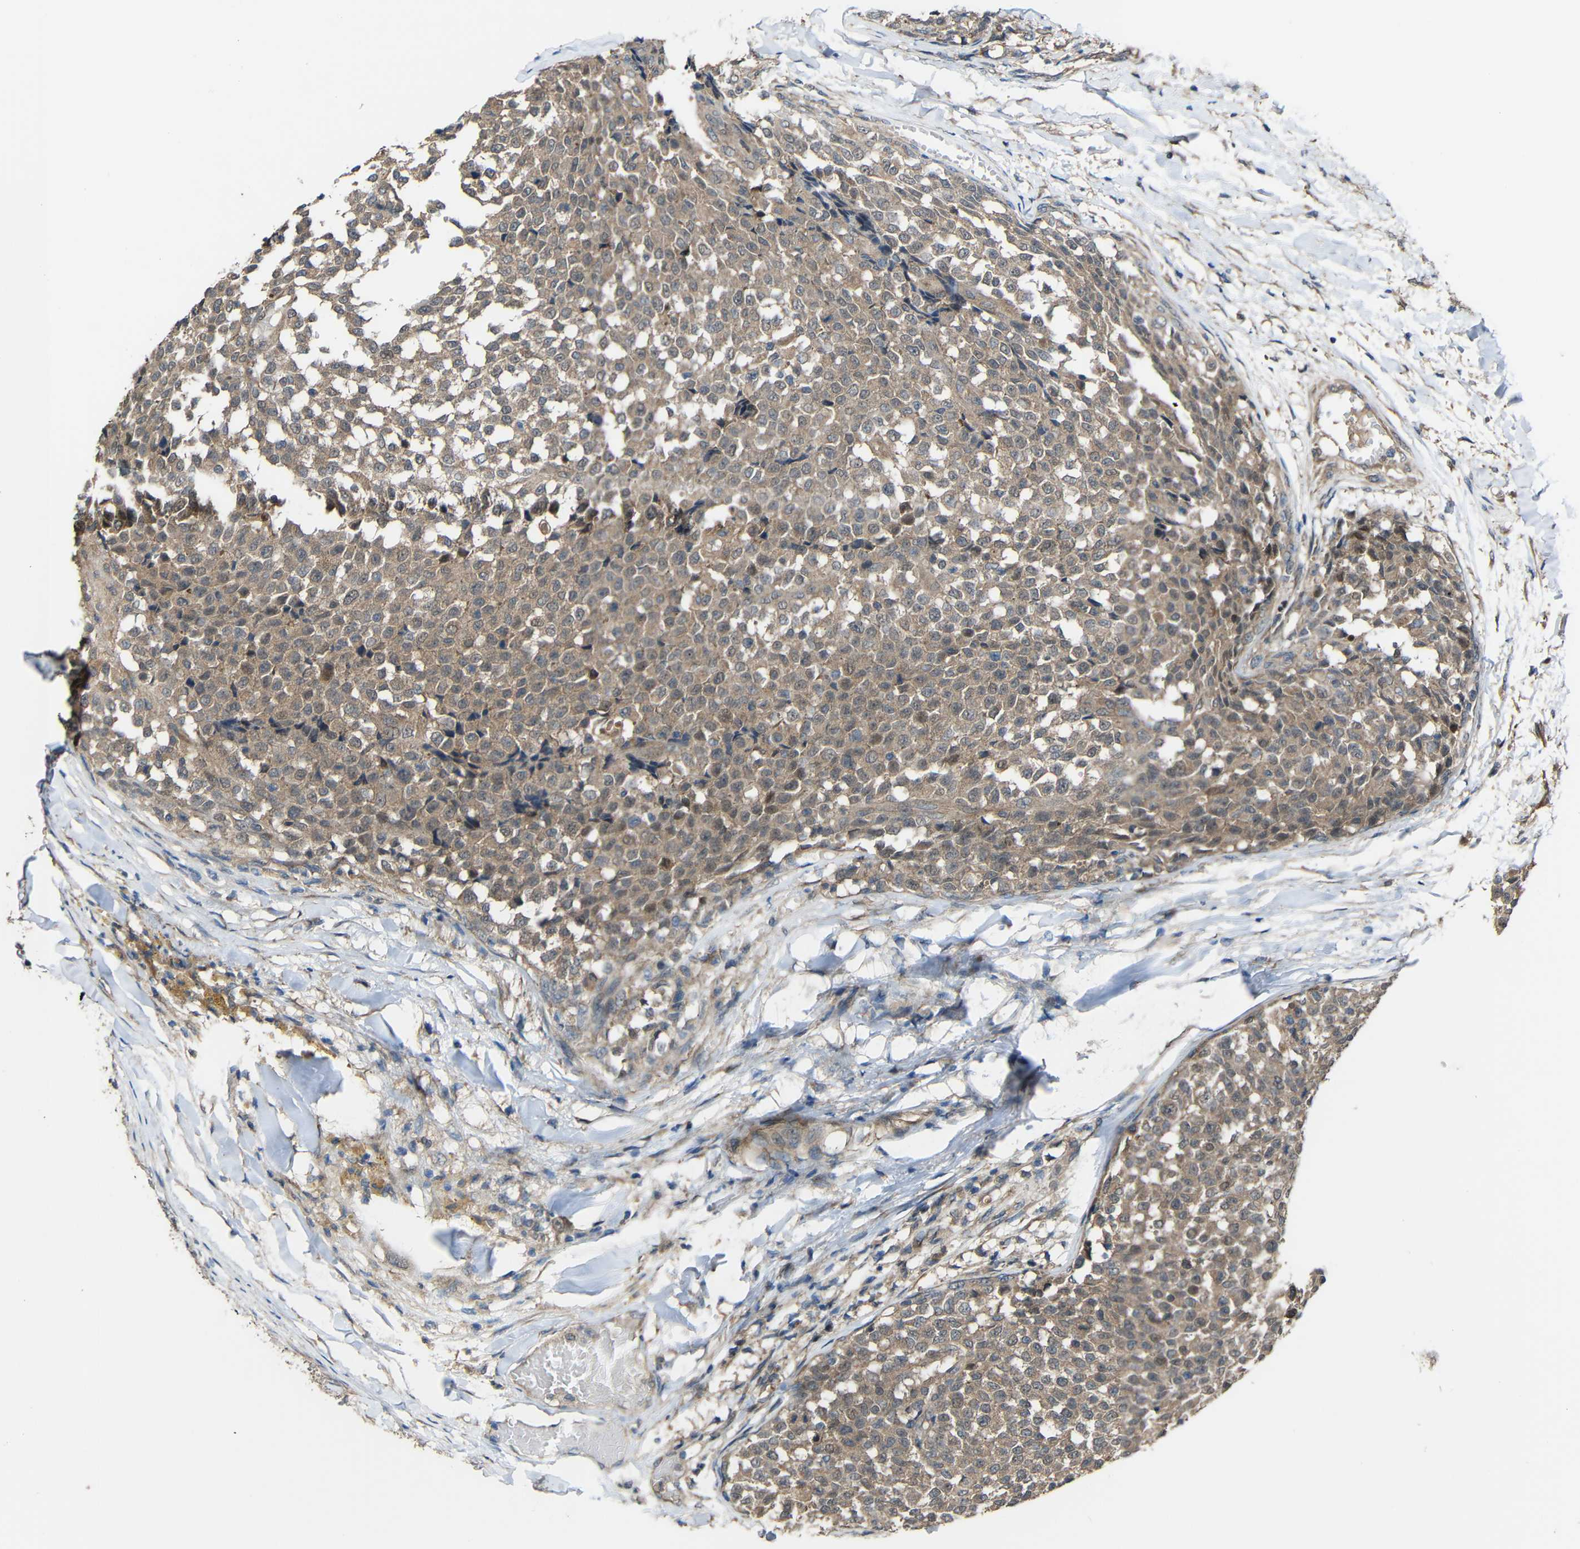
{"staining": {"intensity": "moderate", "quantity": ">75%", "location": "cytoplasmic/membranous"}, "tissue": "testis cancer", "cell_type": "Tumor cells", "image_type": "cancer", "snomed": [{"axis": "morphology", "description": "Seminoma, NOS"}, {"axis": "topography", "description": "Testis"}], "caption": "Immunohistochemistry (IHC) (DAB (3,3'-diaminobenzidine)) staining of human seminoma (testis) reveals moderate cytoplasmic/membranous protein positivity in about >75% of tumor cells. (brown staining indicates protein expression, while blue staining denotes nuclei).", "gene": "CHST9", "patient": {"sex": "male", "age": 59}}